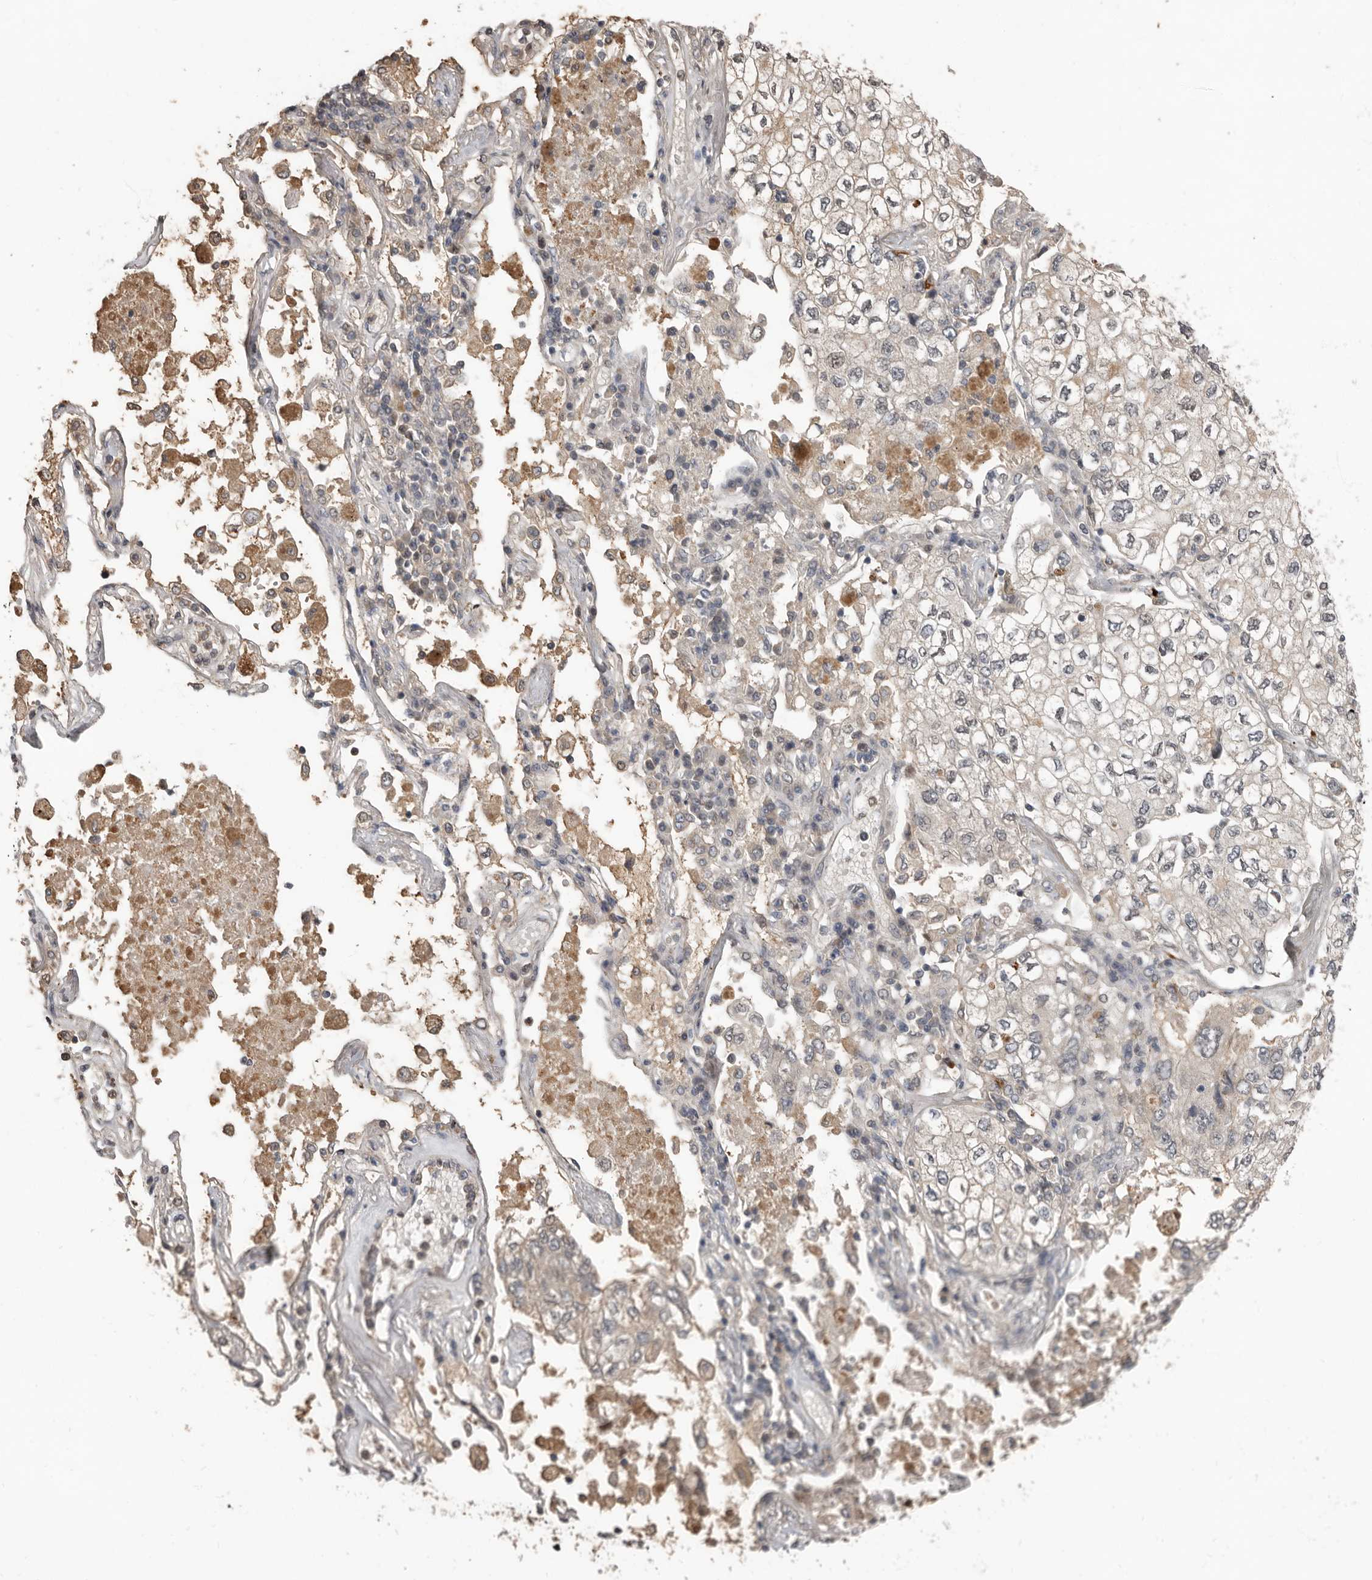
{"staining": {"intensity": "negative", "quantity": "none", "location": "none"}, "tissue": "lung cancer", "cell_type": "Tumor cells", "image_type": "cancer", "snomed": [{"axis": "morphology", "description": "Adenocarcinoma, NOS"}, {"axis": "topography", "description": "Lung"}], "caption": "Human adenocarcinoma (lung) stained for a protein using immunohistochemistry (IHC) displays no staining in tumor cells.", "gene": "LRGUK", "patient": {"sex": "male", "age": 63}}